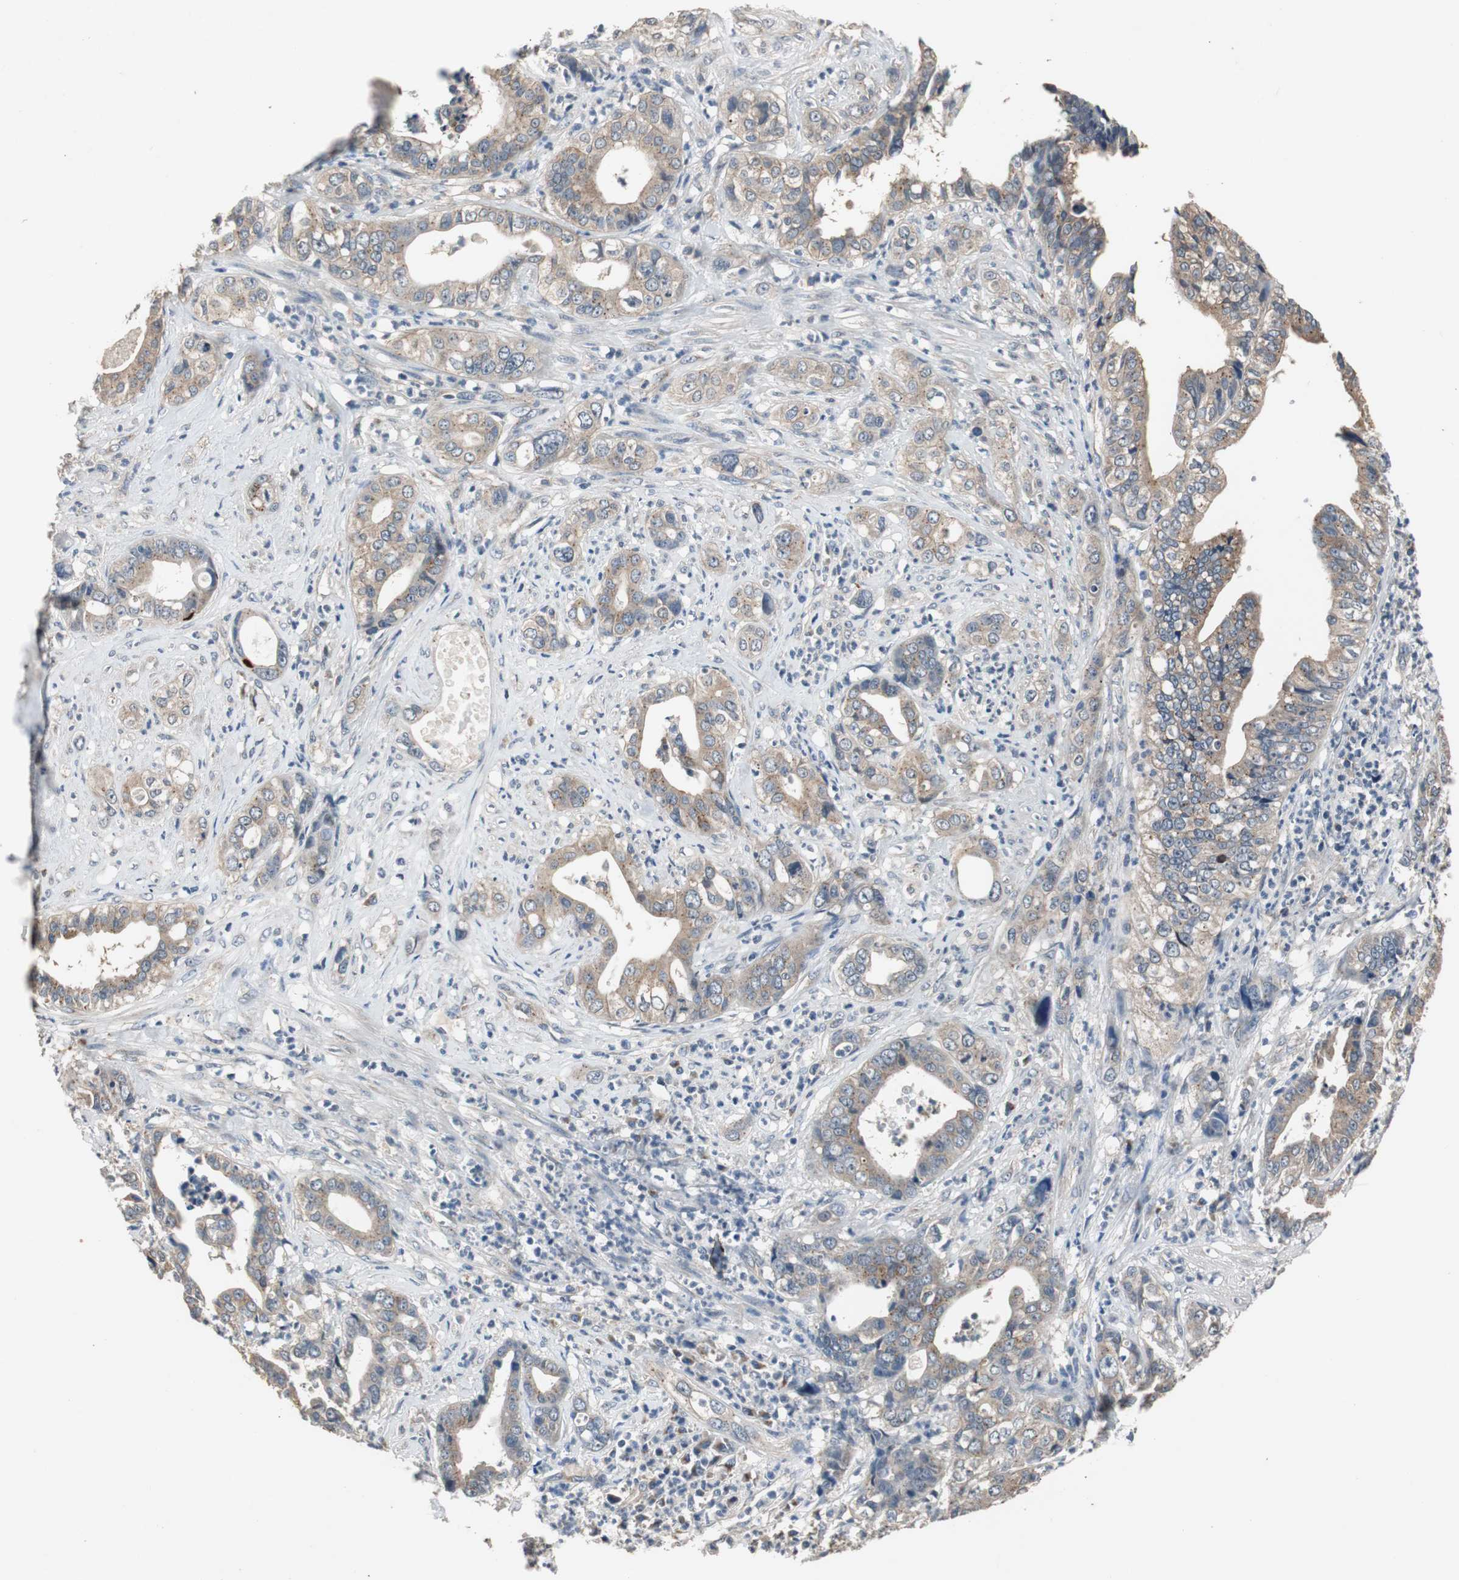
{"staining": {"intensity": "weak", "quantity": ">75%", "location": "cytoplasmic/membranous"}, "tissue": "liver cancer", "cell_type": "Tumor cells", "image_type": "cancer", "snomed": [{"axis": "morphology", "description": "Cholangiocarcinoma"}, {"axis": "topography", "description": "Liver"}], "caption": "High-power microscopy captured an immunohistochemistry histopathology image of liver cancer (cholangiocarcinoma), revealing weak cytoplasmic/membranous positivity in about >75% of tumor cells.", "gene": "PTPRN2", "patient": {"sex": "female", "age": 61}}